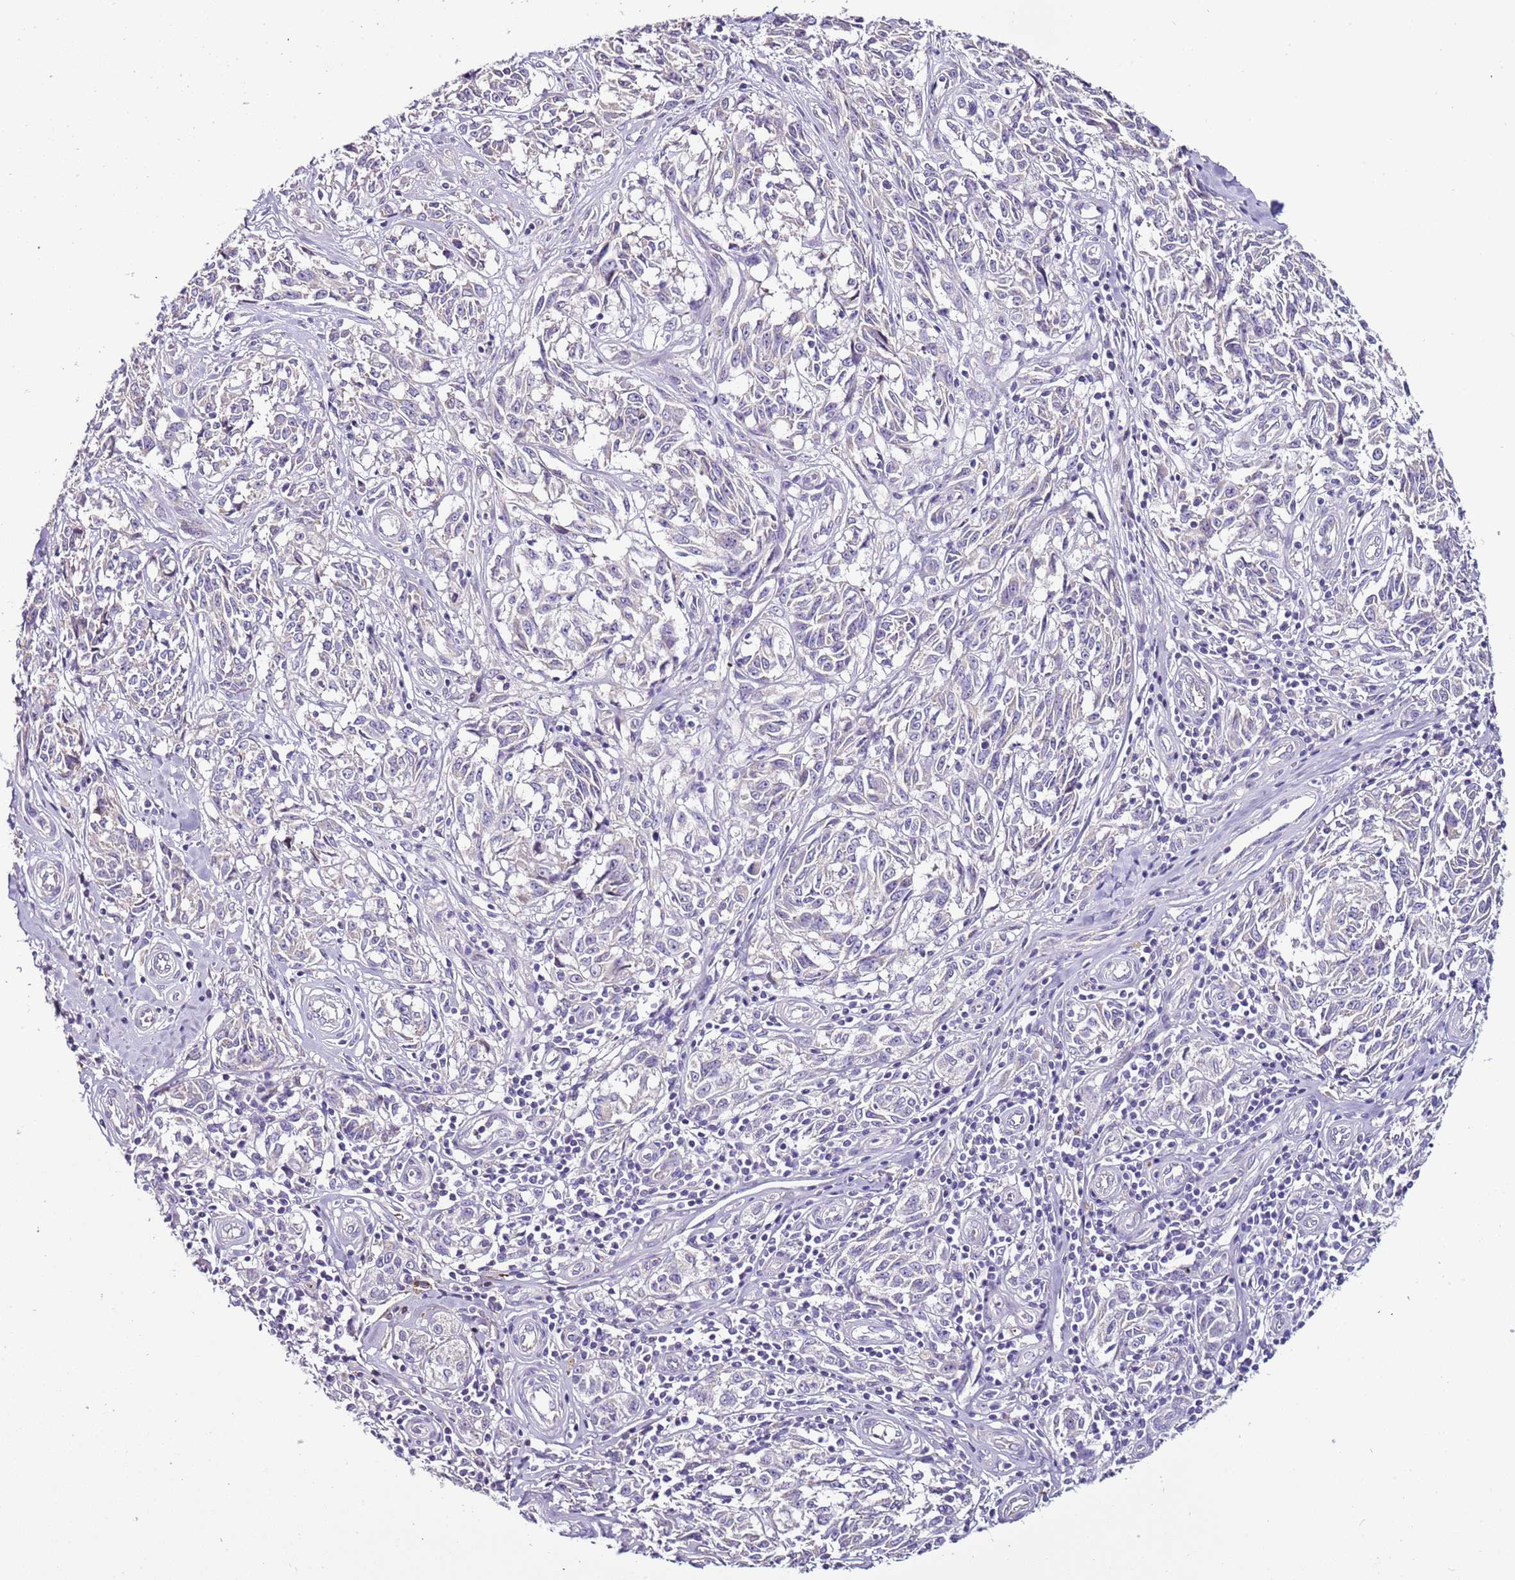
{"staining": {"intensity": "negative", "quantity": "none", "location": "none"}, "tissue": "melanoma", "cell_type": "Tumor cells", "image_type": "cancer", "snomed": [{"axis": "morphology", "description": "Normal tissue, NOS"}, {"axis": "morphology", "description": "Malignant melanoma, NOS"}, {"axis": "topography", "description": "Skin"}], "caption": "The immunohistochemistry micrograph has no significant staining in tumor cells of malignant melanoma tissue.", "gene": "FAM20A", "patient": {"sex": "female", "age": 64}}